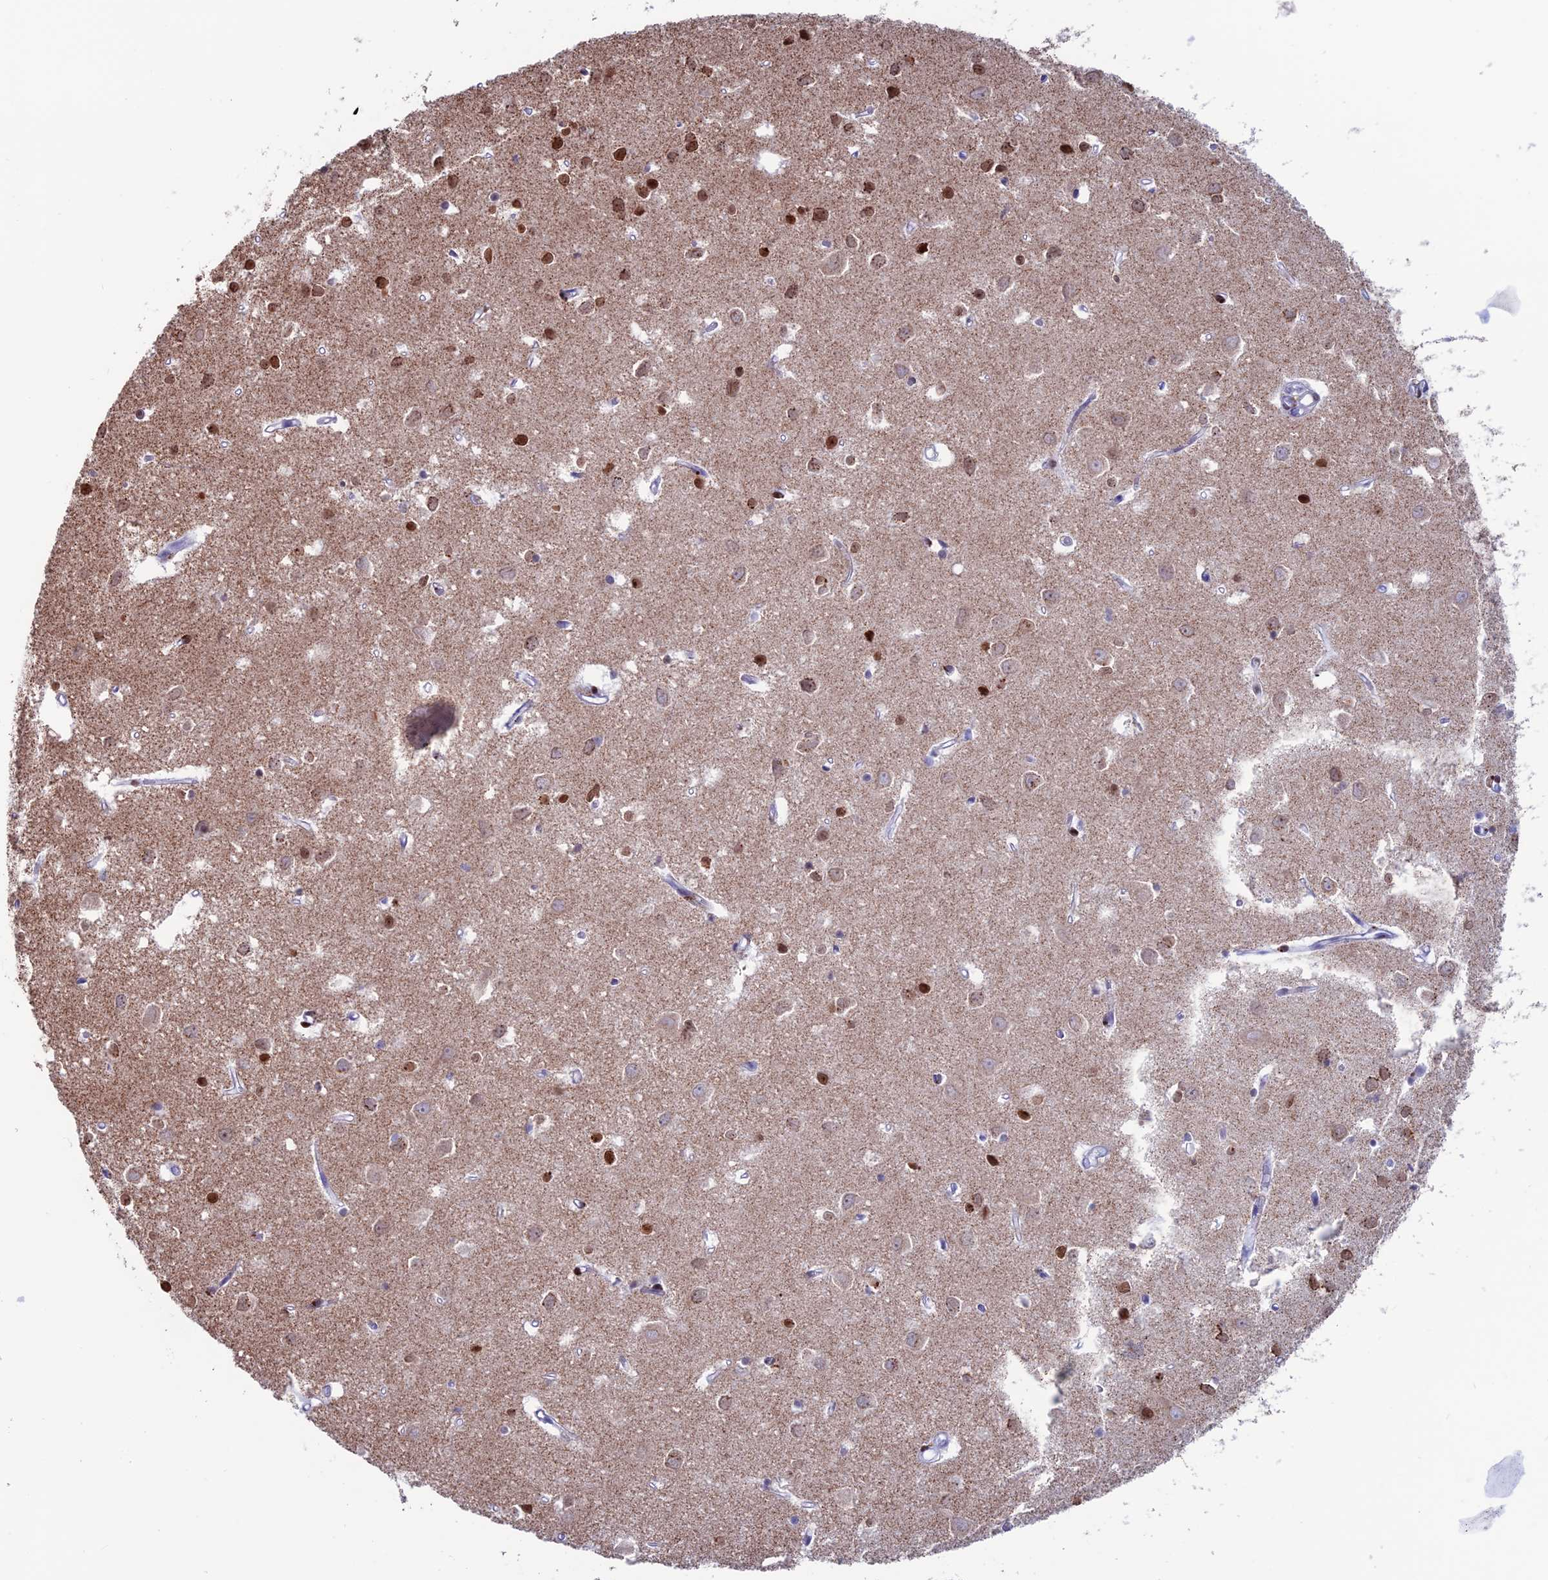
{"staining": {"intensity": "negative", "quantity": "none", "location": "none"}, "tissue": "cerebral cortex", "cell_type": "Endothelial cells", "image_type": "normal", "snomed": [{"axis": "morphology", "description": "Normal tissue, NOS"}, {"axis": "topography", "description": "Cerebral cortex"}], "caption": "Benign cerebral cortex was stained to show a protein in brown. There is no significant expression in endothelial cells. (Immunohistochemistry, brightfield microscopy, high magnification).", "gene": "CERS6", "patient": {"sex": "female", "age": 64}}